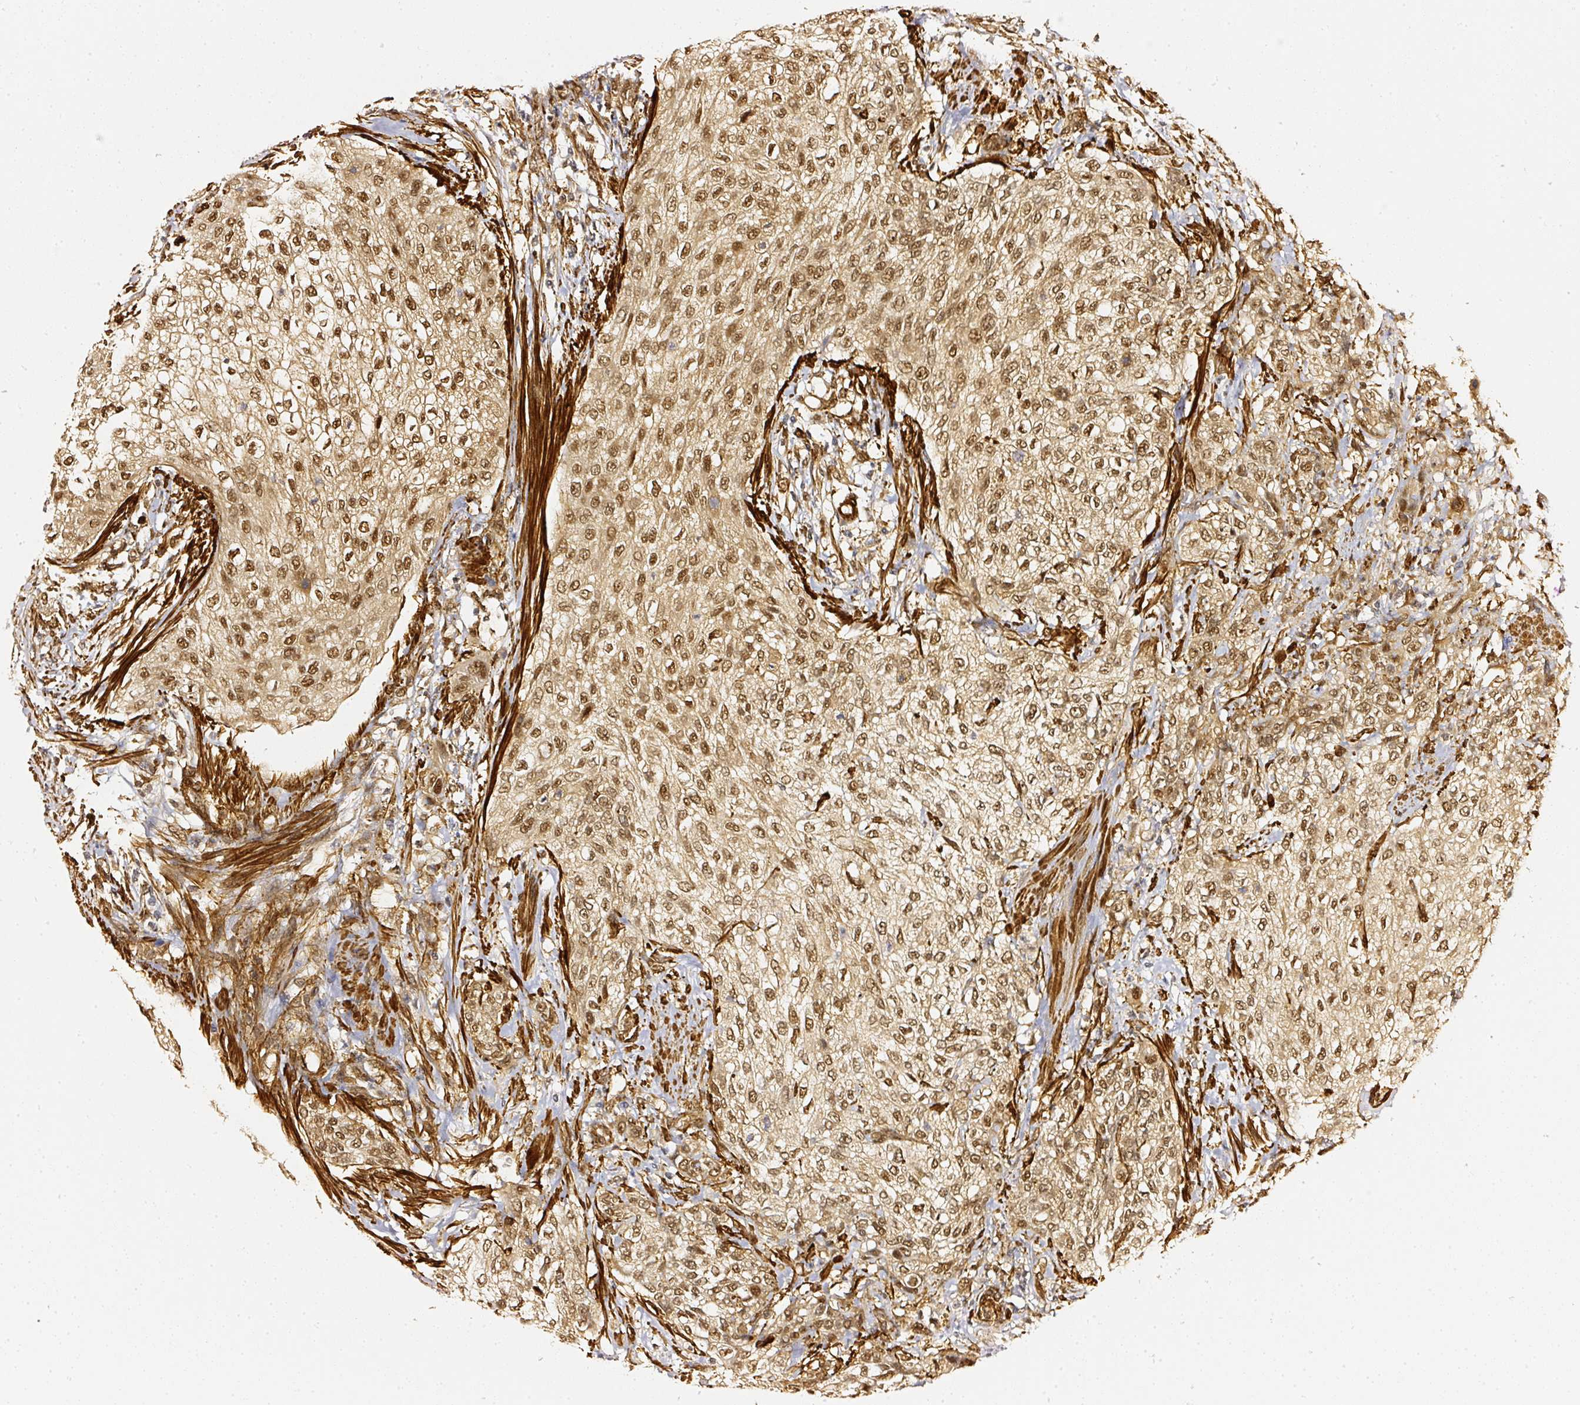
{"staining": {"intensity": "moderate", "quantity": ">75%", "location": "cytoplasmic/membranous,nuclear"}, "tissue": "urothelial cancer", "cell_type": "Tumor cells", "image_type": "cancer", "snomed": [{"axis": "morphology", "description": "Urothelial carcinoma, High grade"}, {"axis": "topography", "description": "Urinary bladder"}], "caption": "Protein staining exhibits moderate cytoplasmic/membranous and nuclear positivity in approximately >75% of tumor cells in urothelial cancer.", "gene": "PSMD1", "patient": {"sex": "male", "age": 35}}